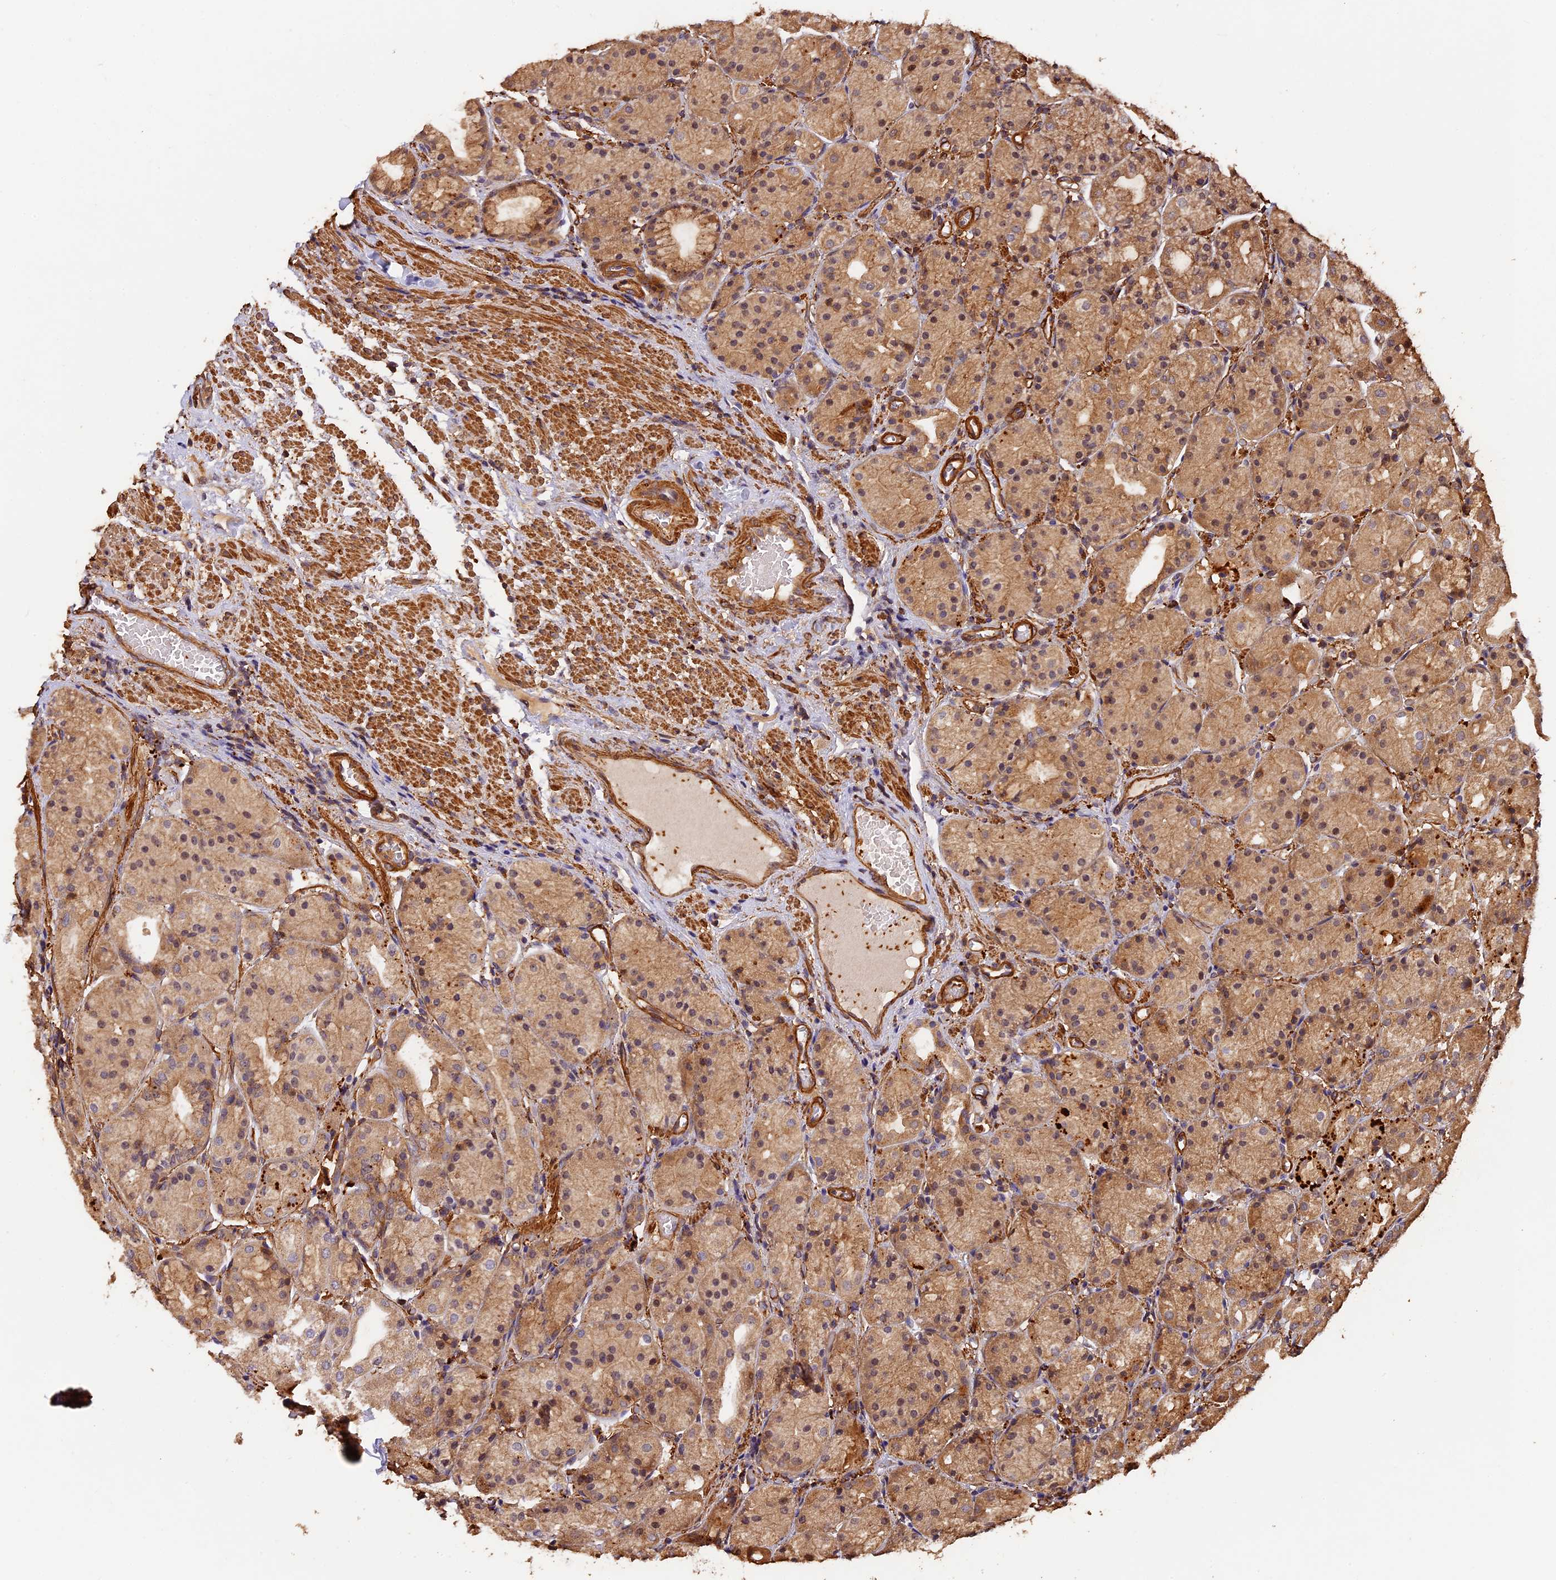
{"staining": {"intensity": "moderate", "quantity": ">75%", "location": "cytoplasmic/membranous,nuclear"}, "tissue": "stomach", "cell_type": "Glandular cells", "image_type": "normal", "snomed": [{"axis": "morphology", "description": "Normal tissue, NOS"}, {"axis": "topography", "description": "Stomach, upper"}], "caption": "Immunohistochemistry (IHC) image of unremarkable stomach: human stomach stained using immunohistochemistry demonstrates medium levels of moderate protein expression localized specifically in the cytoplasmic/membranous,nuclear of glandular cells, appearing as a cytoplasmic/membranous,nuclear brown color.", "gene": "MMP15", "patient": {"sex": "male", "age": 72}}